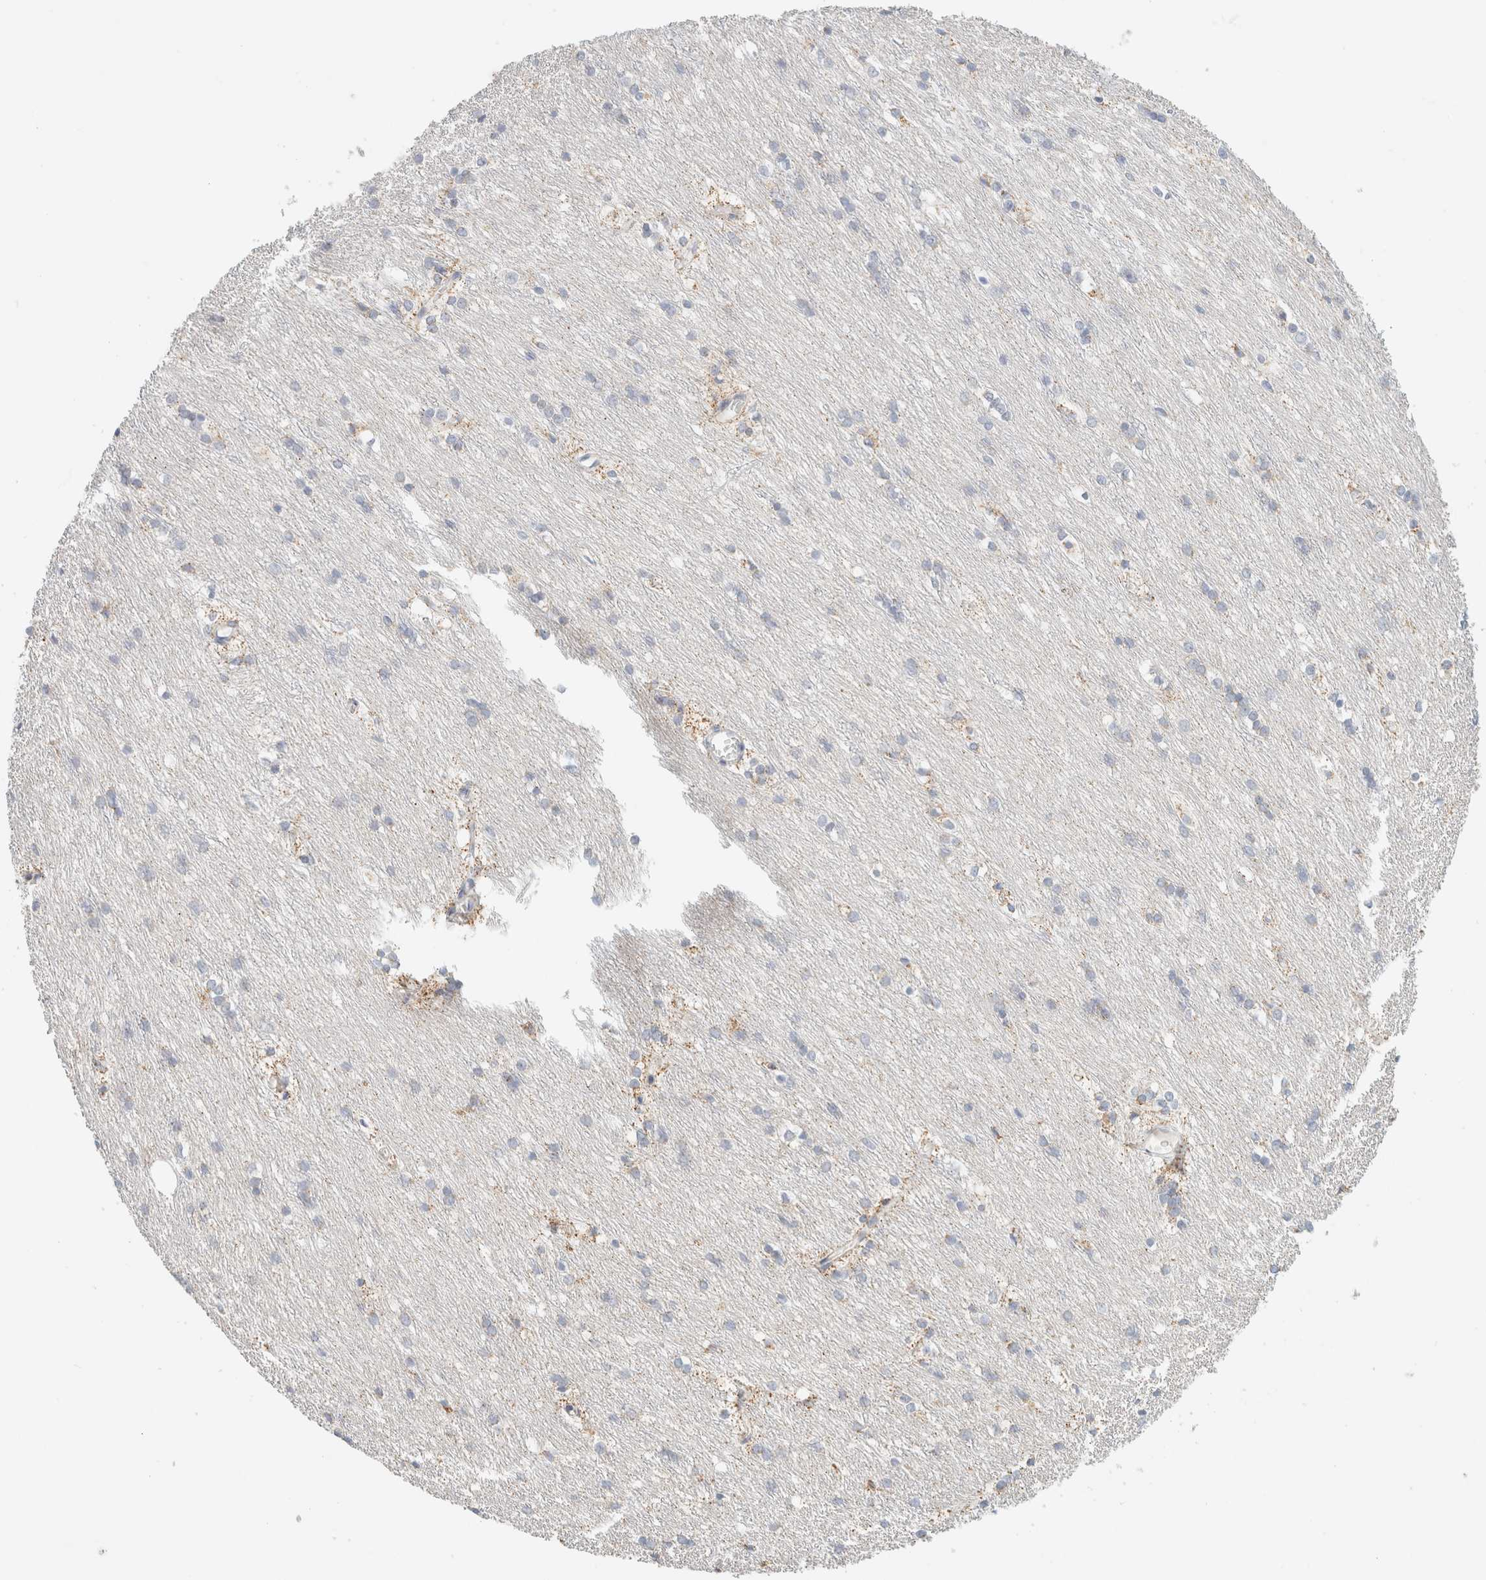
{"staining": {"intensity": "moderate", "quantity": "<25%", "location": "cytoplasmic/membranous"}, "tissue": "caudate", "cell_type": "Glial cells", "image_type": "normal", "snomed": [{"axis": "morphology", "description": "Normal tissue, NOS"}, {"axis": "topography", "description": "Lateral ventricle wall"}], "caption": "This image reveals unremarkable caudate stained with immunohistochemistry to label a protein in brown. The cytoplasmic/membranous of glial cells show moderate positivity for the protein. Nuclei are counter-stained blue.", "gene": "HDHD3", "patient": {"sex": "female", "age": 19}}